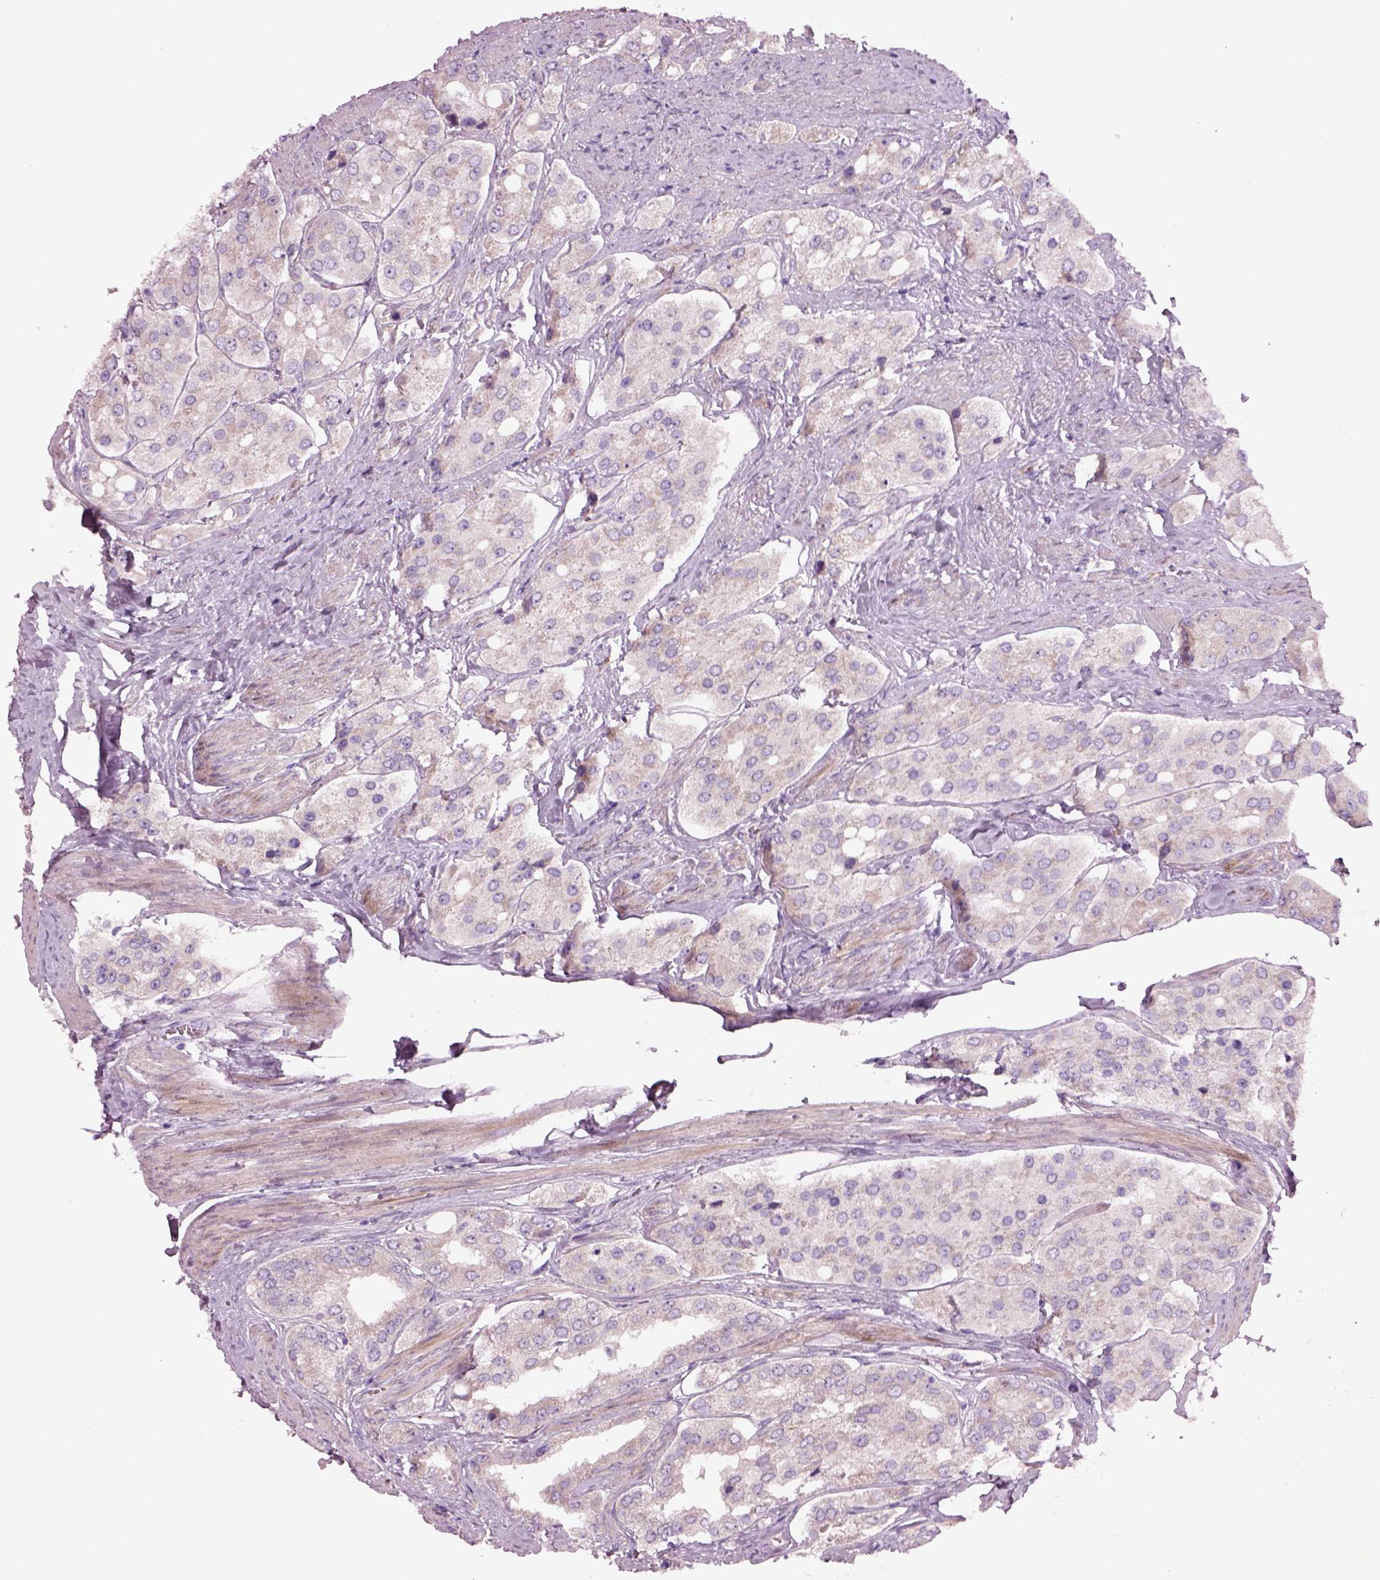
{"staining": {"intensity": "negative", "quantity": "none", "location": "none"}, "tissue": "prostate cancer", "cell_type": "Tumor cells", "image_type": "cancer", "snomed": [{"axis": "morphology", "description": "Adenocarcinoma, Low grade"}, {"axis": "topography", "description": "Prostate"}], "caption": "The histopathology image shows no staining of tumor cells in low-grade adenocarcinoma (prostate).", "gene": "PLPP7", "patient": {"sex": "male", "age": 69}}